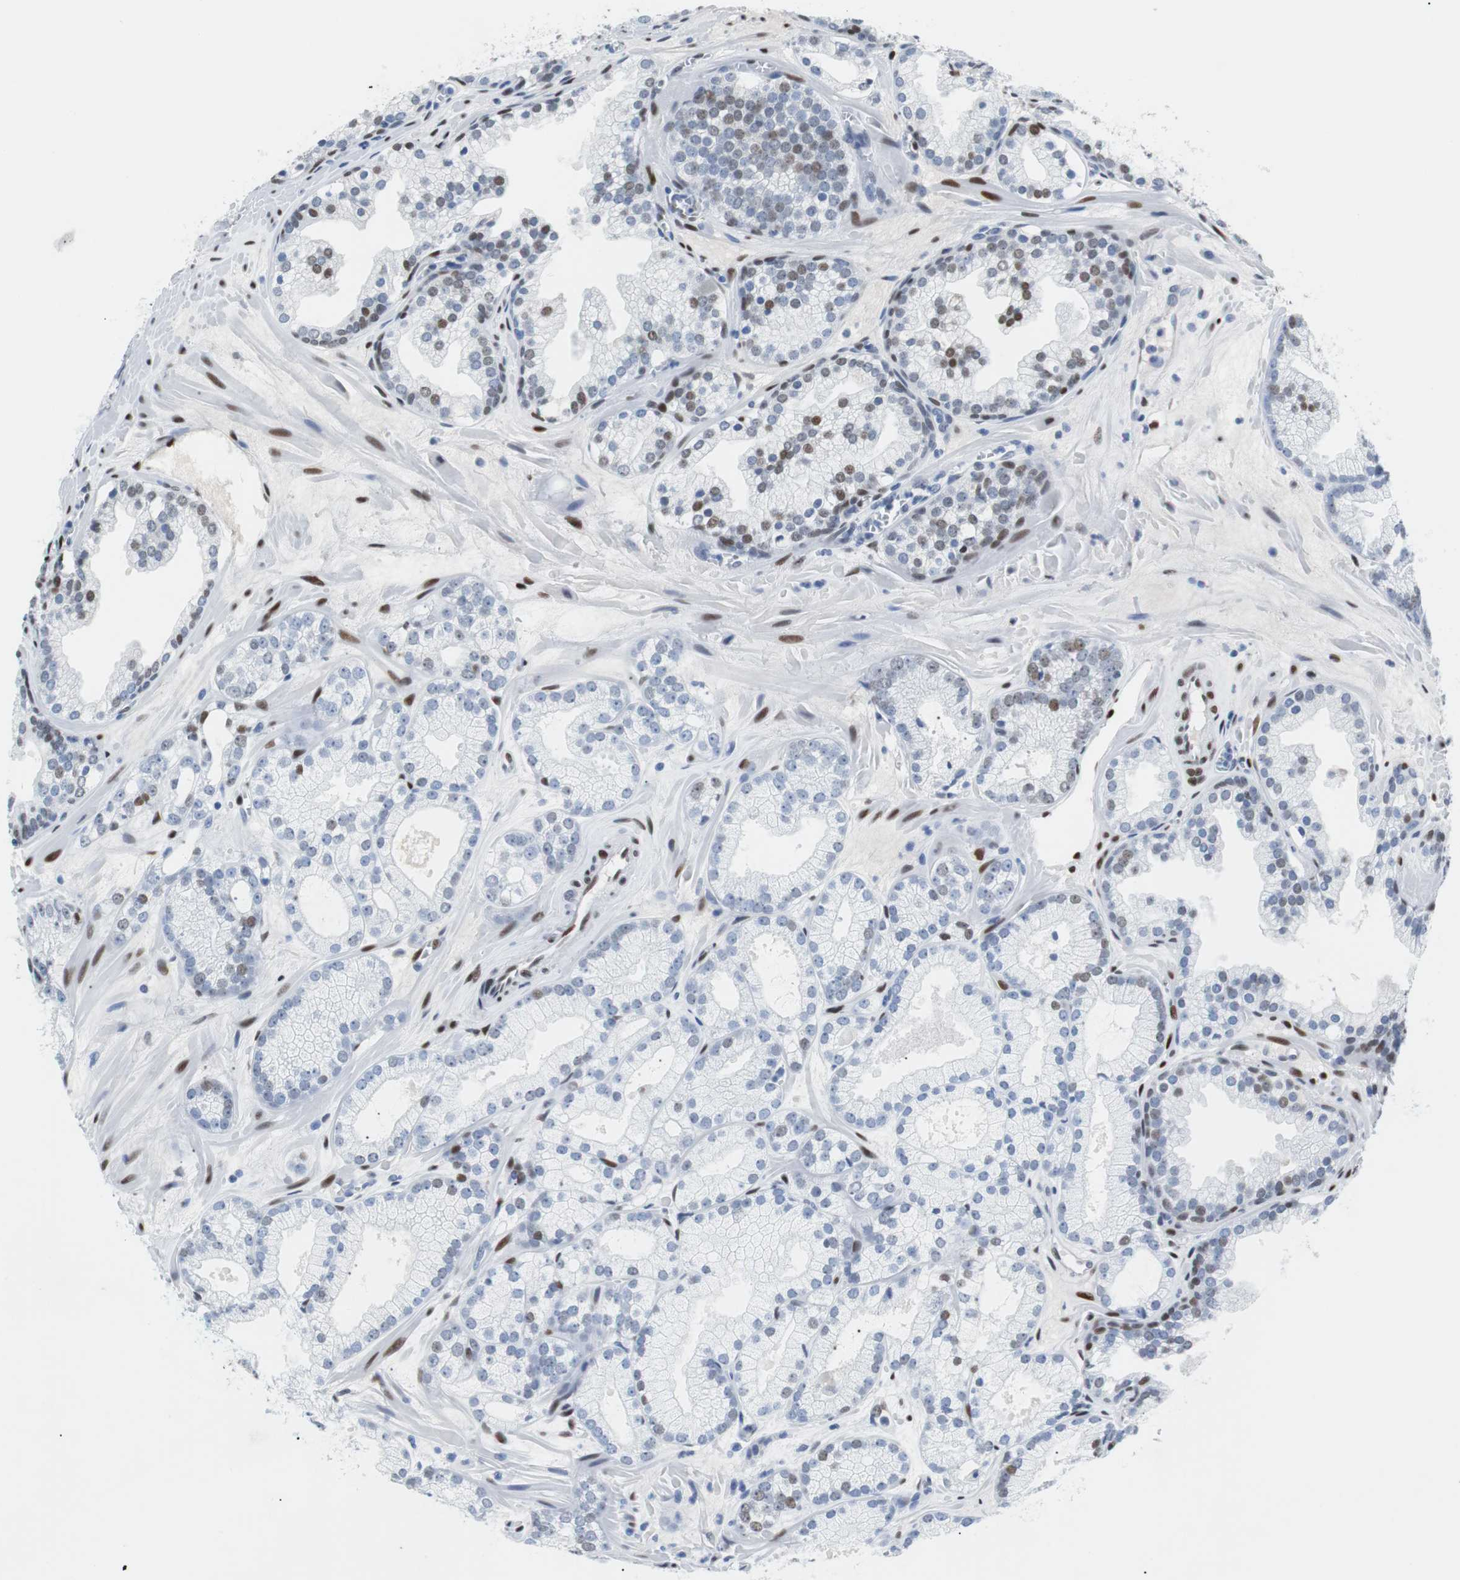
{"staining": {"intensity": "strong", "quantity": "<25%", "location": "nuclear"}, "tissue": "prostate cancer", "cell_type": "Tumor cells", "image_type": "cancer", "snomed": [{"axis": "morphology", "description": "Adenocarcinoma, Low grade"}, {"axis": "topography", "description": "Prostate"}], "caption": "Adenocarcinoma (low-grade) (prostate) stained with a brown dye reveals strong nuclear positive positivity in about <25% of tumor cells.", "gene": "JUN", "patient": {"sex": "male", "age": 57}}